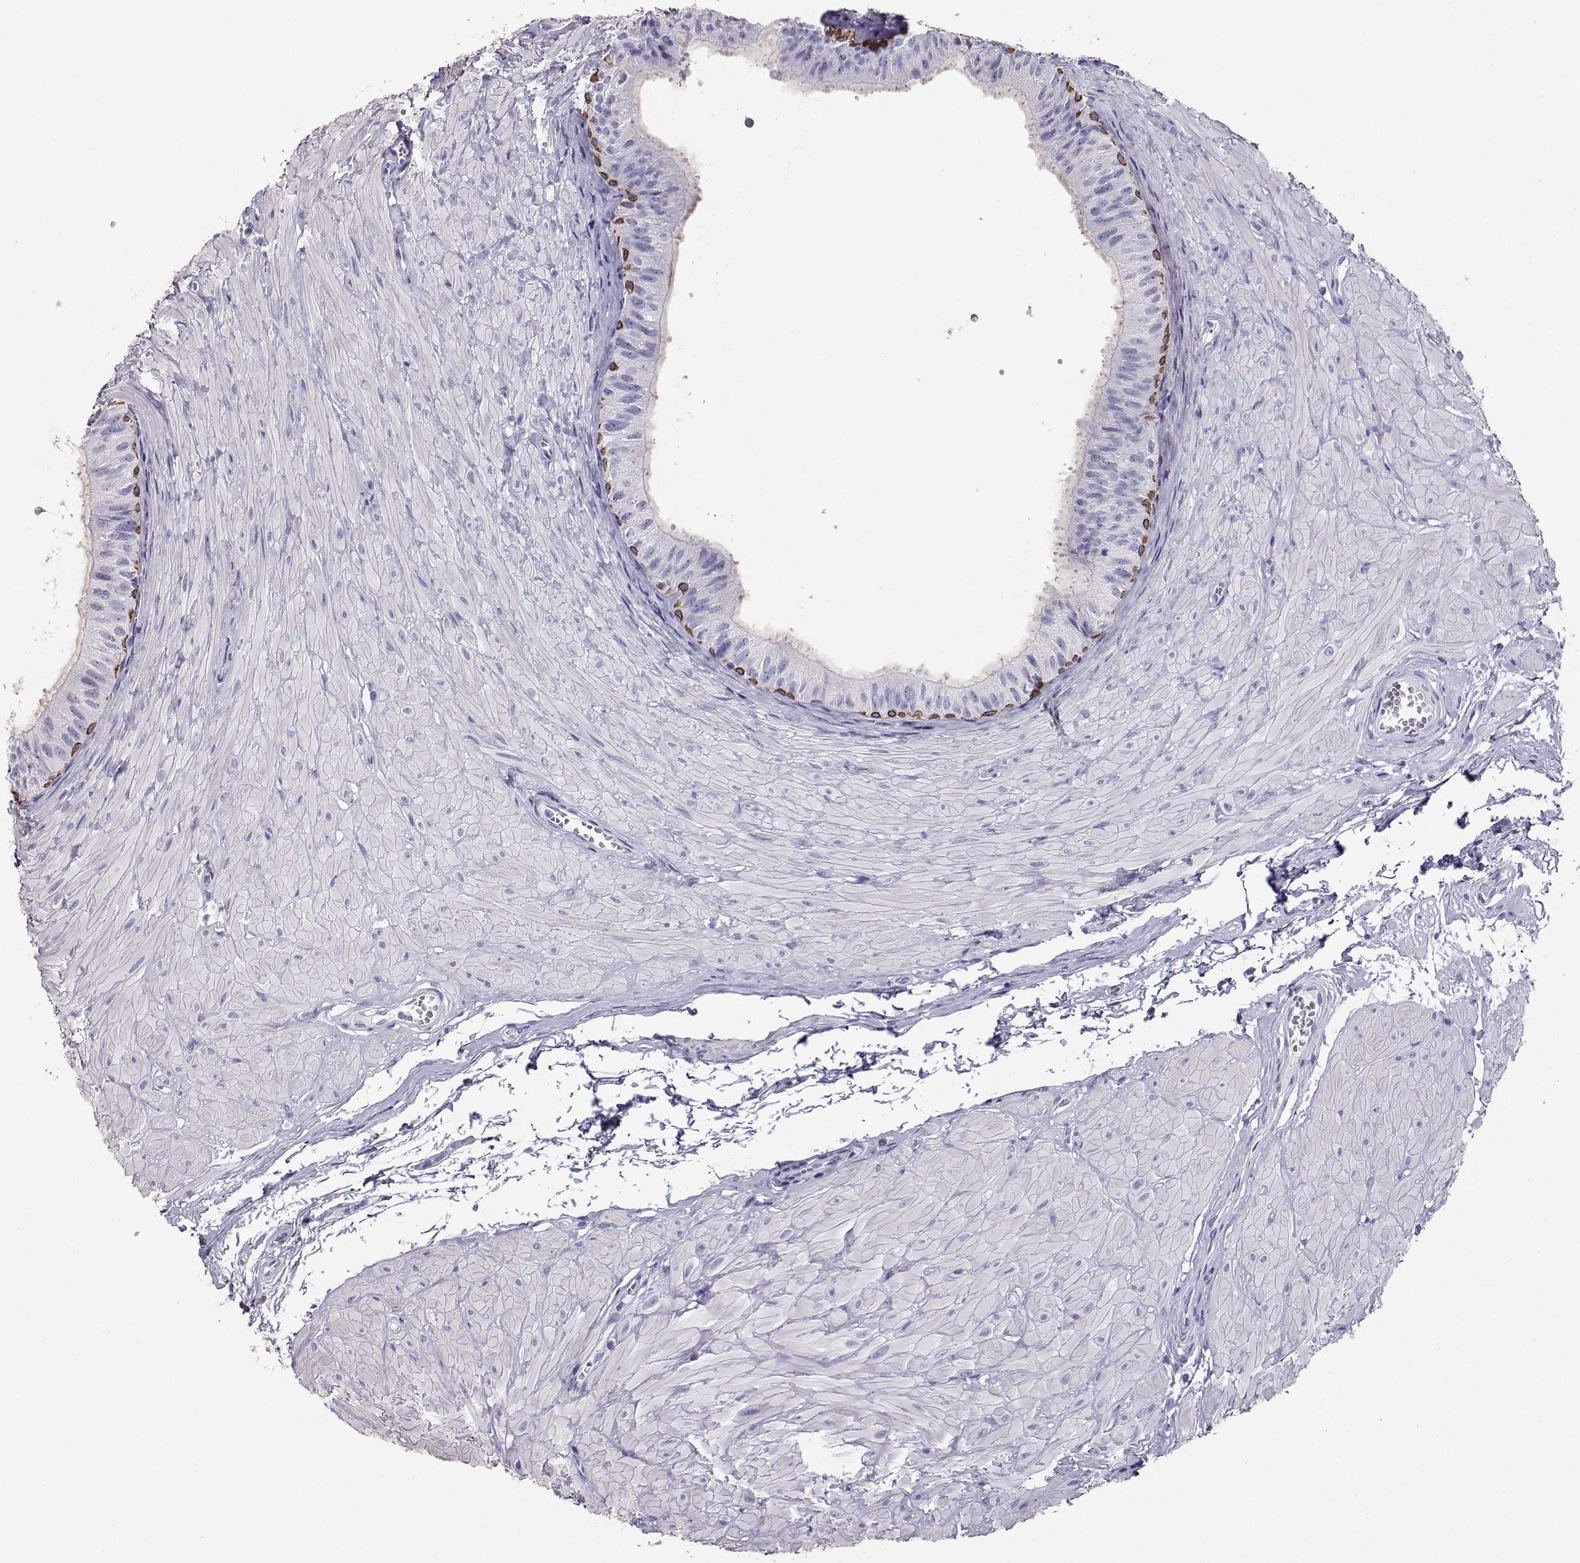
{"staining": {"intensity": "strong", "quantity": "<25%", "location": "cytoplasmic/membranous,nuclear"}, "tissue": "epididymis", "cell_type": "Glandular cells", "image_type": "normal", "snomed": [{"axis": "morphology", "description": "Normal tissue, NOS"}, {"axis": "topography", "description": "Epididymis"}, {"axis": "topography", "description": "Vas deferens"}], "caption": "Immunohistochemical staining of benign epididymis demonstrates strong cytoplasmic/membranous,nuclear protein expression in approximately <25% of glandular cells.", "gene": "AKR1B1", "patient": {"sex": "male", "age": 23}}